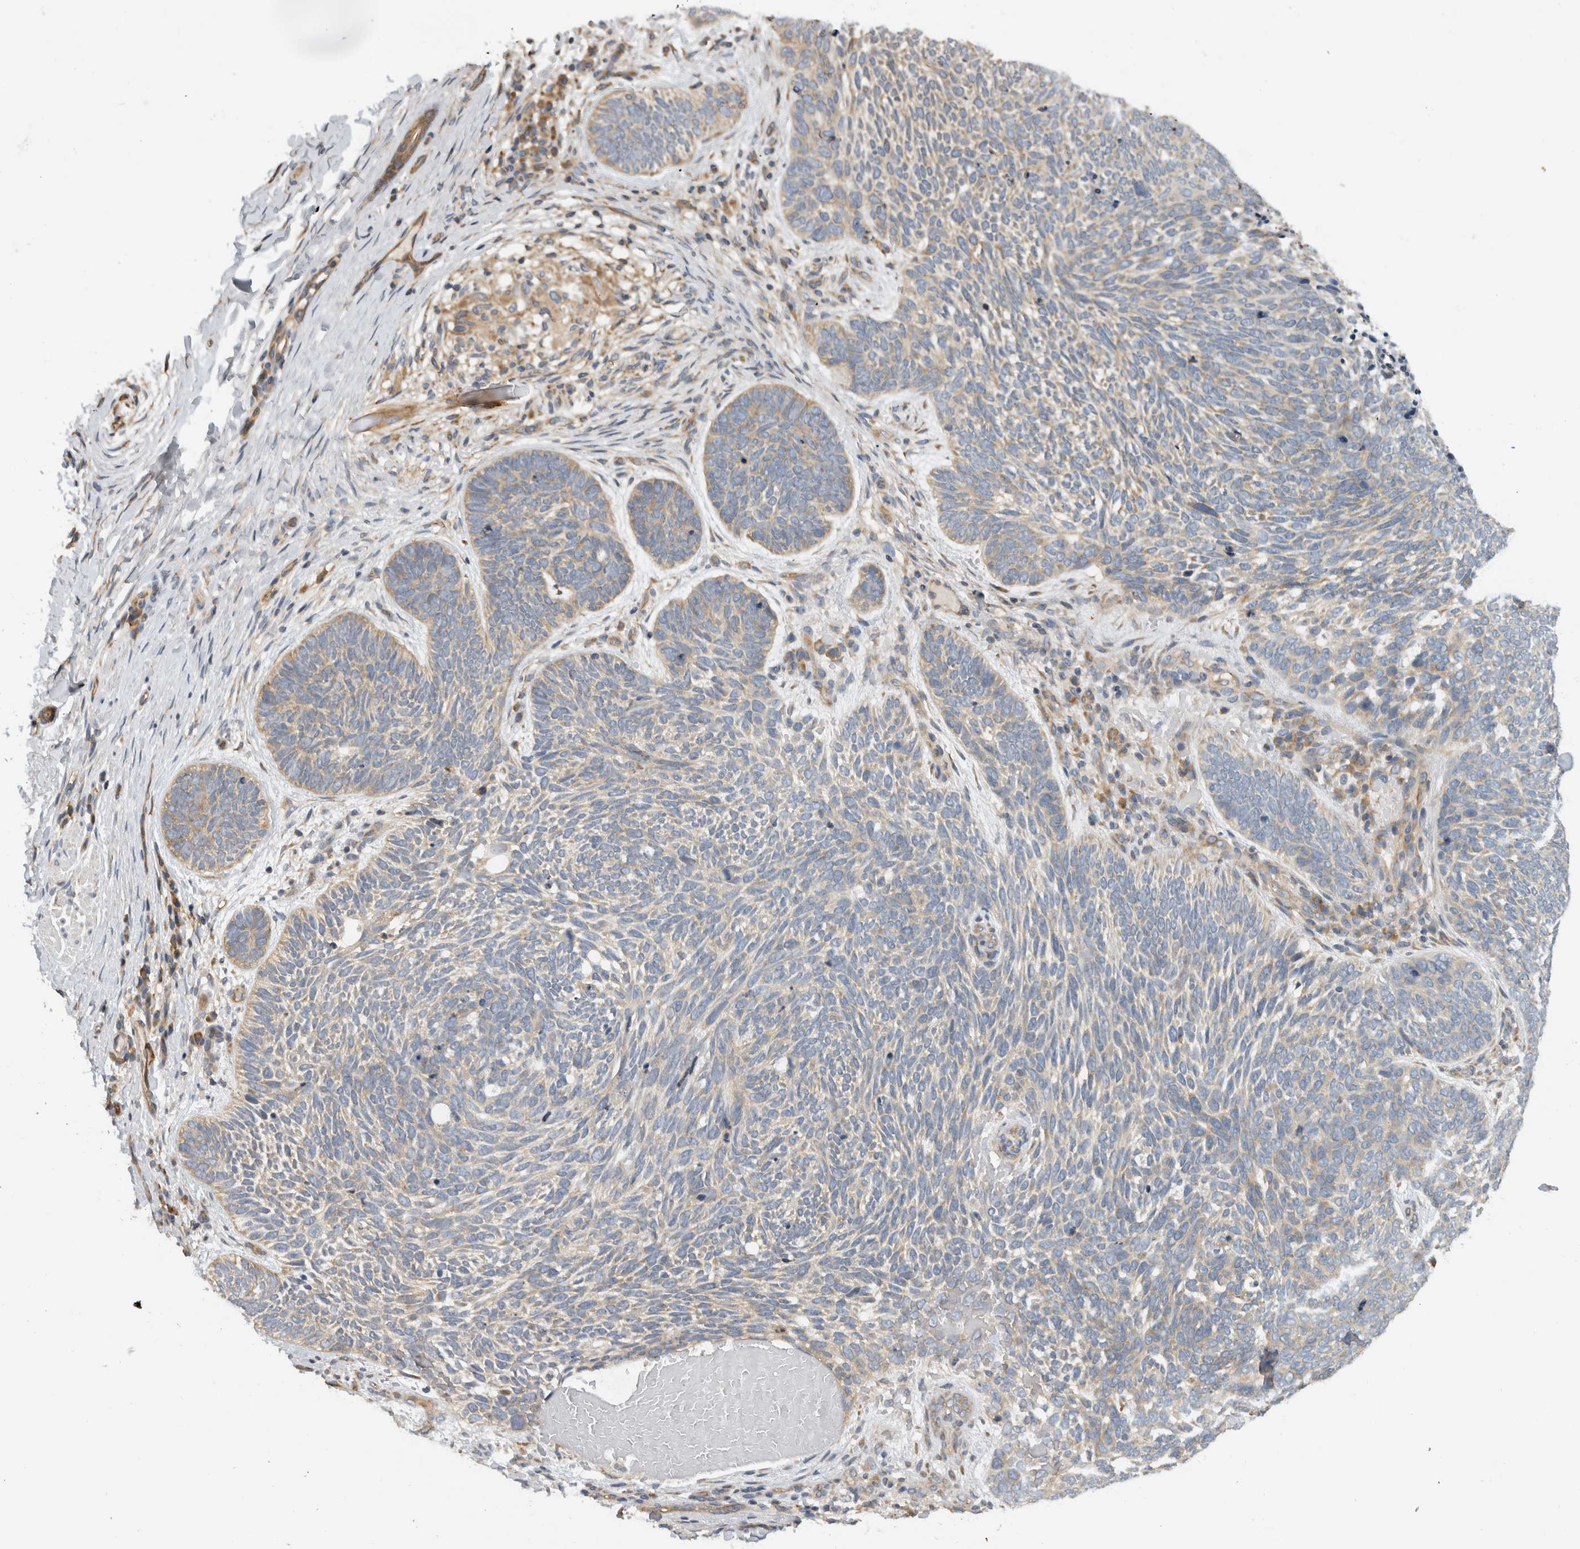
{"staining": {"intensity": "weak", "quantity": ">75%", "location": "cytoplasmic/membranous"}, "tissue": "skin cancer", "cell_type": "Tumor cells", "image_type": "cancer", "snomed": [{"axis": "morphology", "description": "Basal cell carcinoma"}, {"axis": "topography", "description": "Skin"}], "caption": "Weak cytoplasmic/membranous protein positivity is present in about >75% of tumor cells in skin cancer (basal cell carcinoma). (DAB (3,3'-diaminobenzidine) = brown stain, brightfield microscopy at high magnification).", "gene": "PARP6", "patient": {"sex": "female", "age": 85}}